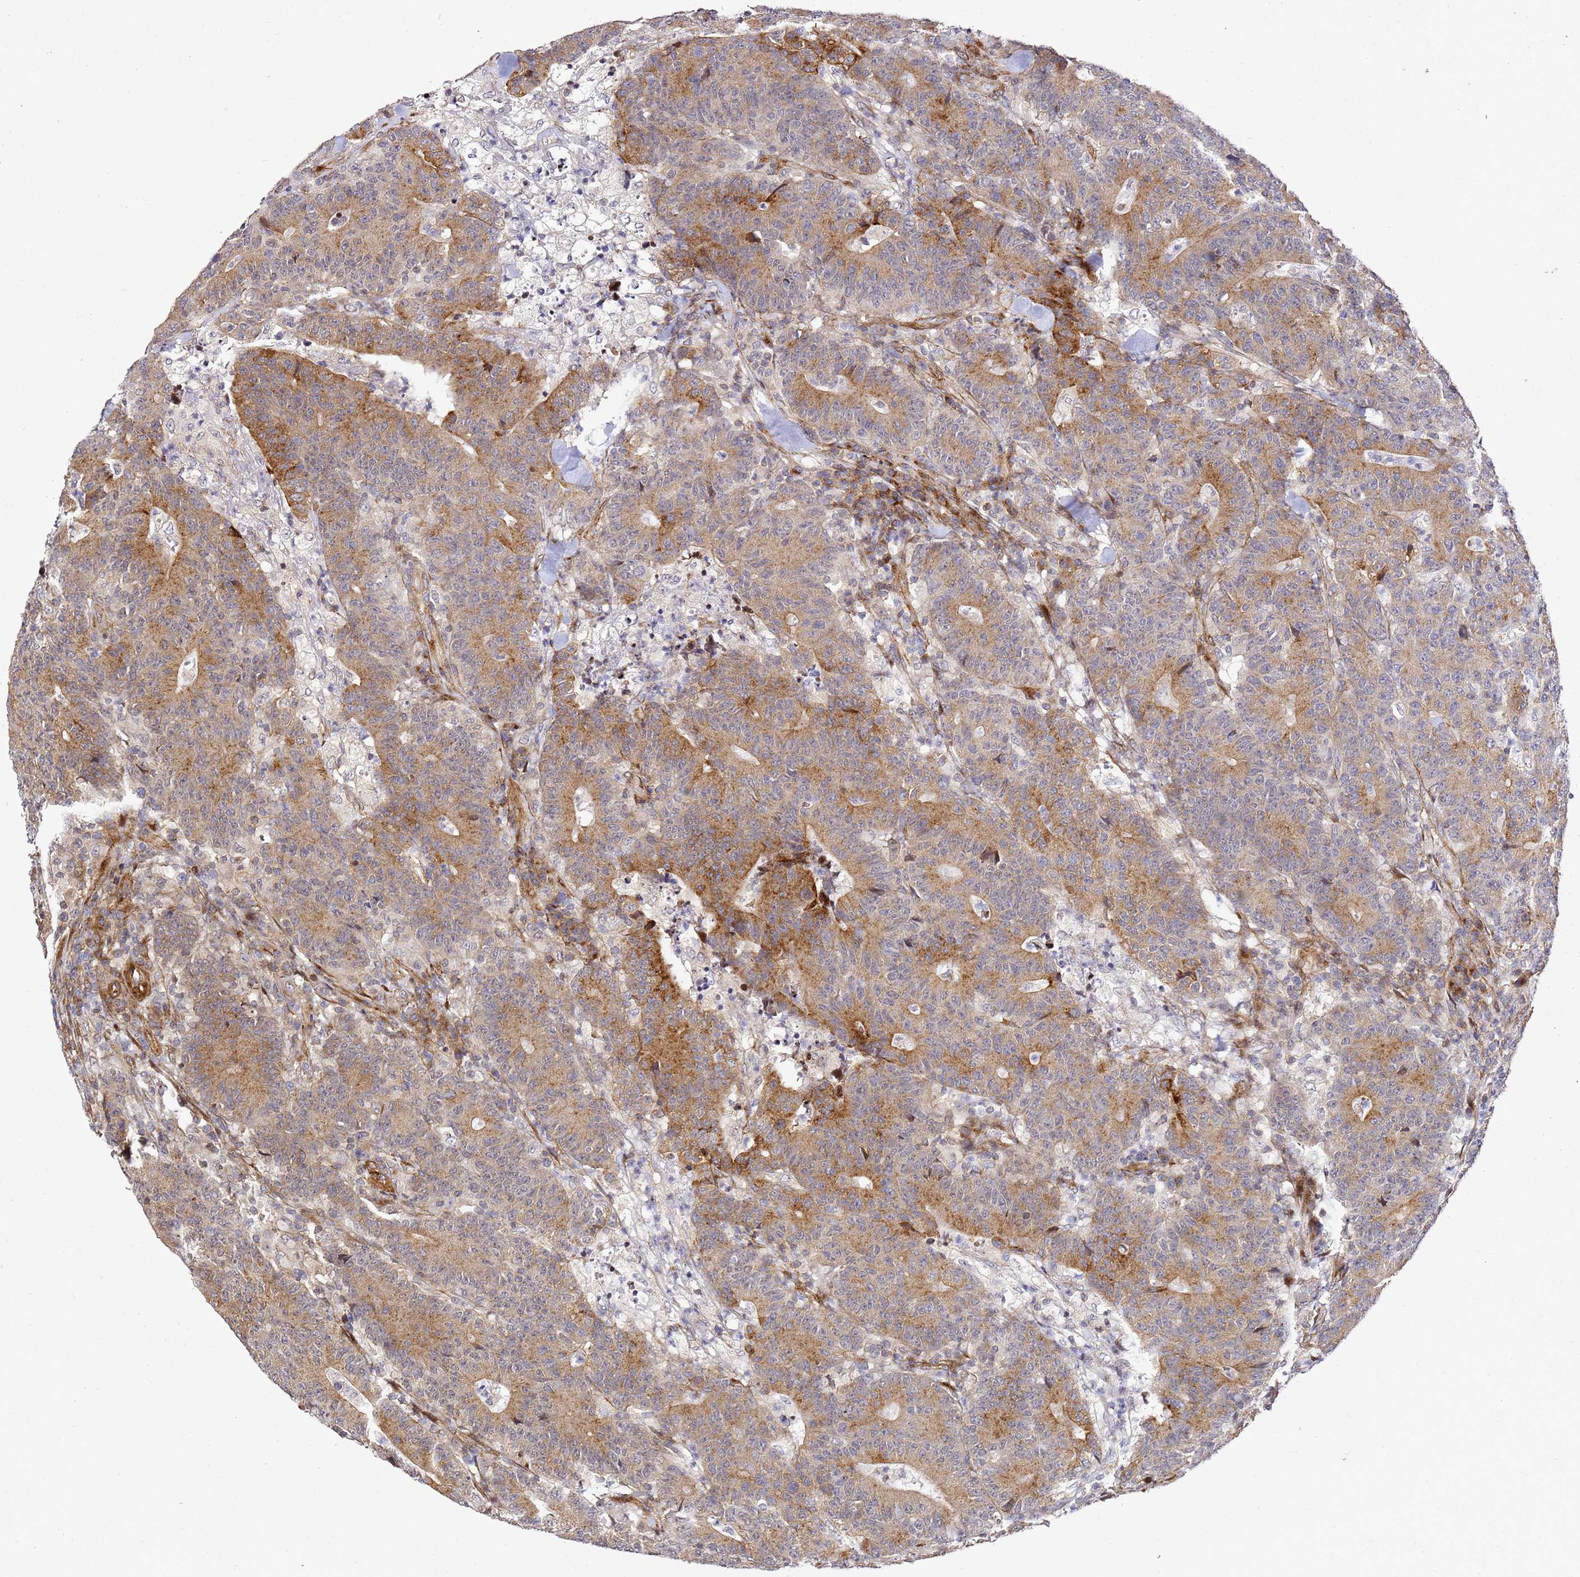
{"staining": {"intensity": "moderate", "quantity": ">75%", "location": "cytoplasmic/membranous"}, "tissue": "colorectal cancer", "cell_type": "Tumor cells", "image_type": "cancer", "snomed": [{"axis": "morphology", "description": "Adenocarcinoma, NOS"}, {"axis": "topography", "description": "Colon"}], "caption": "IHC of human colorectal adenocarcinoma demonstrates medium levels of moderate cytoplasmic/membranous positivity in about >75% of tumor cells.", "gene": "ZNF296", "patient": {"sex": "female", "age": 75}}